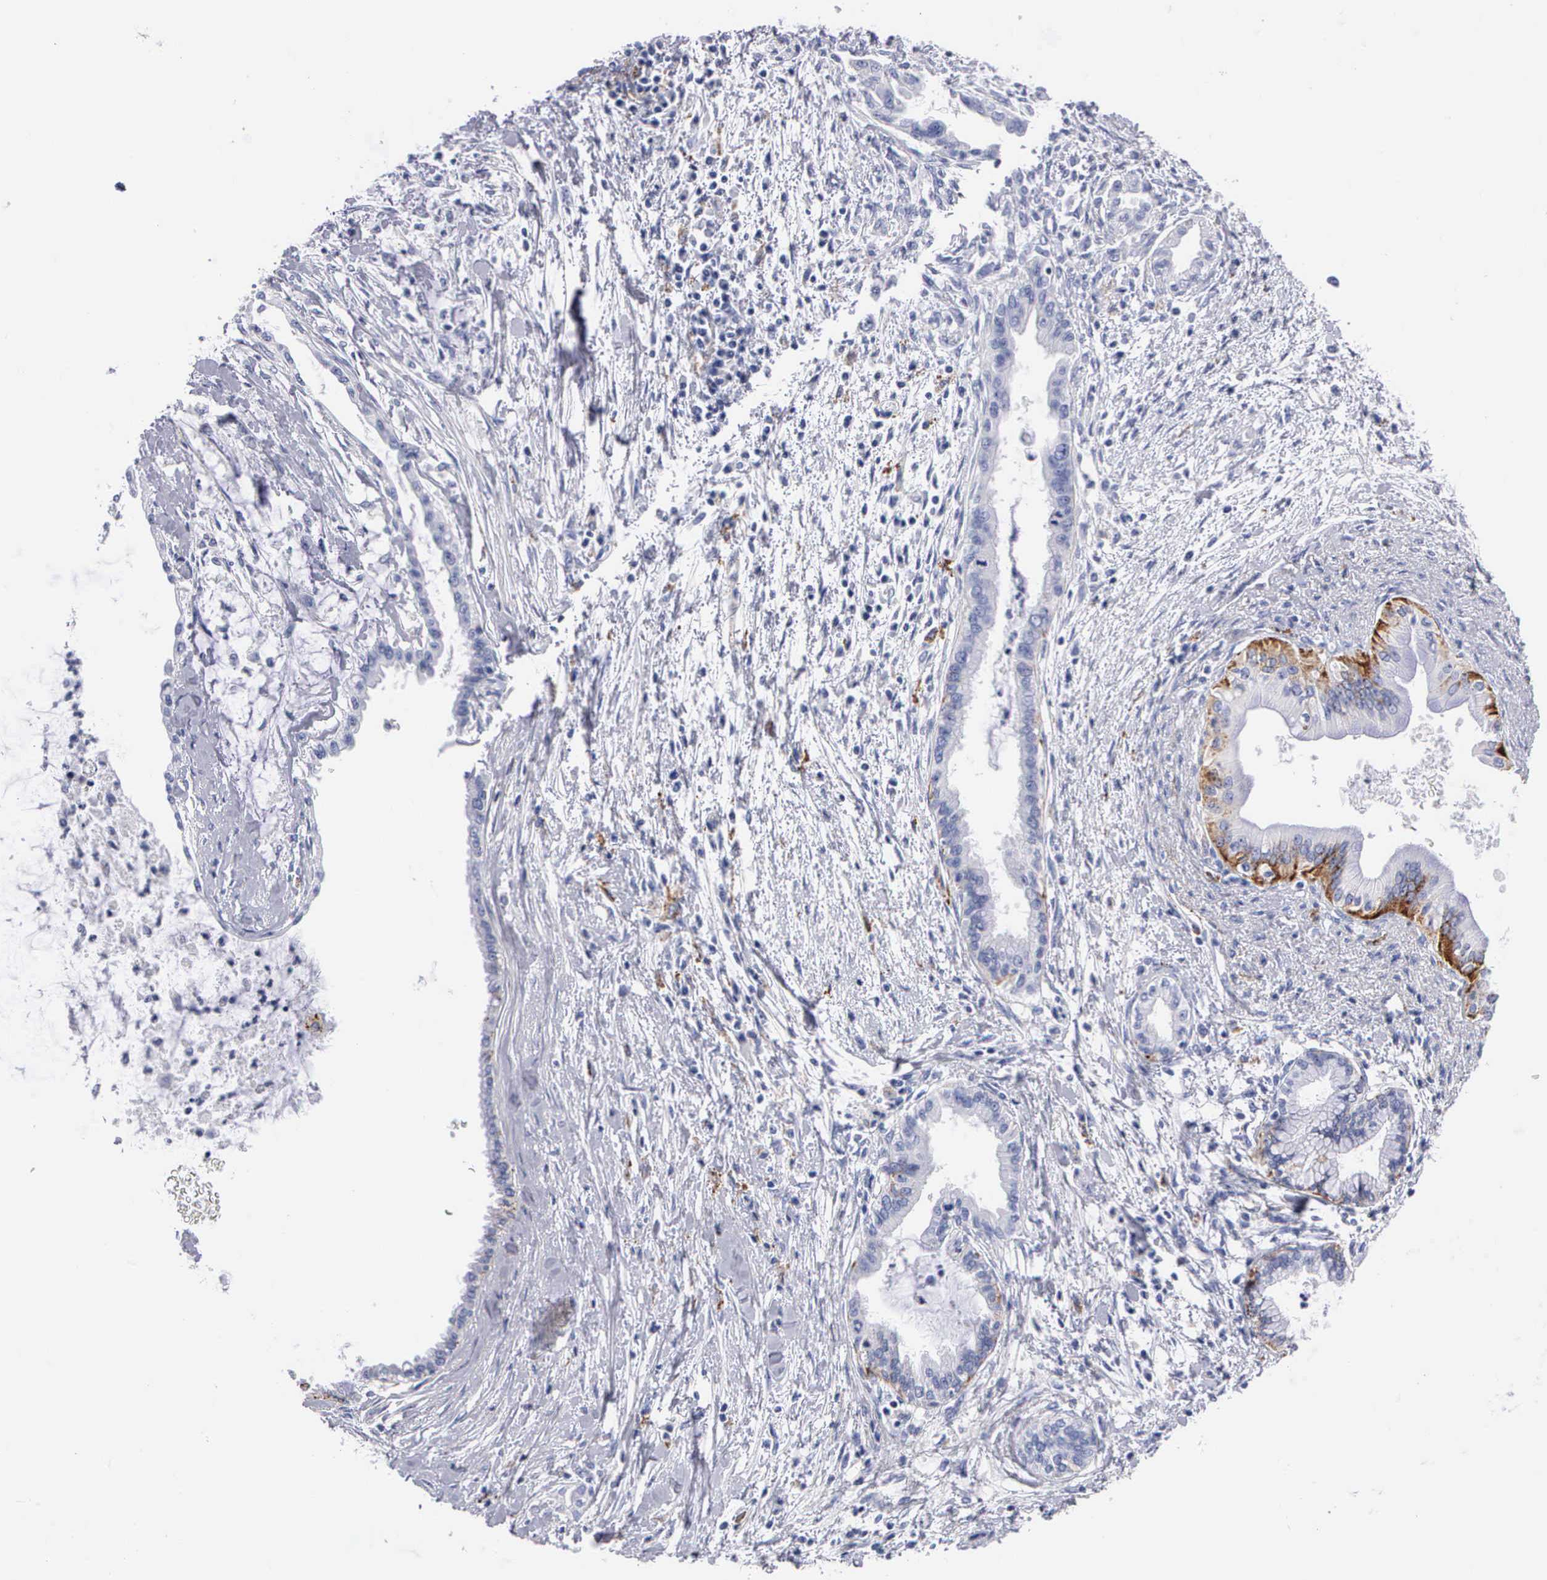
{"staining": {"intensity": "moderate", "quantity": "<25%", "location": "cytoplasmic/membranous"}, "tissue": "pancreatic cancer", "cell_type": "Tumor cells", "image_type": "cancer", "snomed": [{"axis": "morphology", "description": "Adenocarcinoma, NOS"}, {"axis": "topography", "description": "Pancreas"}], "caption": "Immunohistochemical staining of human pancreatic cancer (adenocarcinoma) exhibits low levels of moderate cytoplasmic/membranous positivity in approximately <25% of tumor cells.", "gene": "CTSL", "patient": {"sex": "female", "age": 64}}